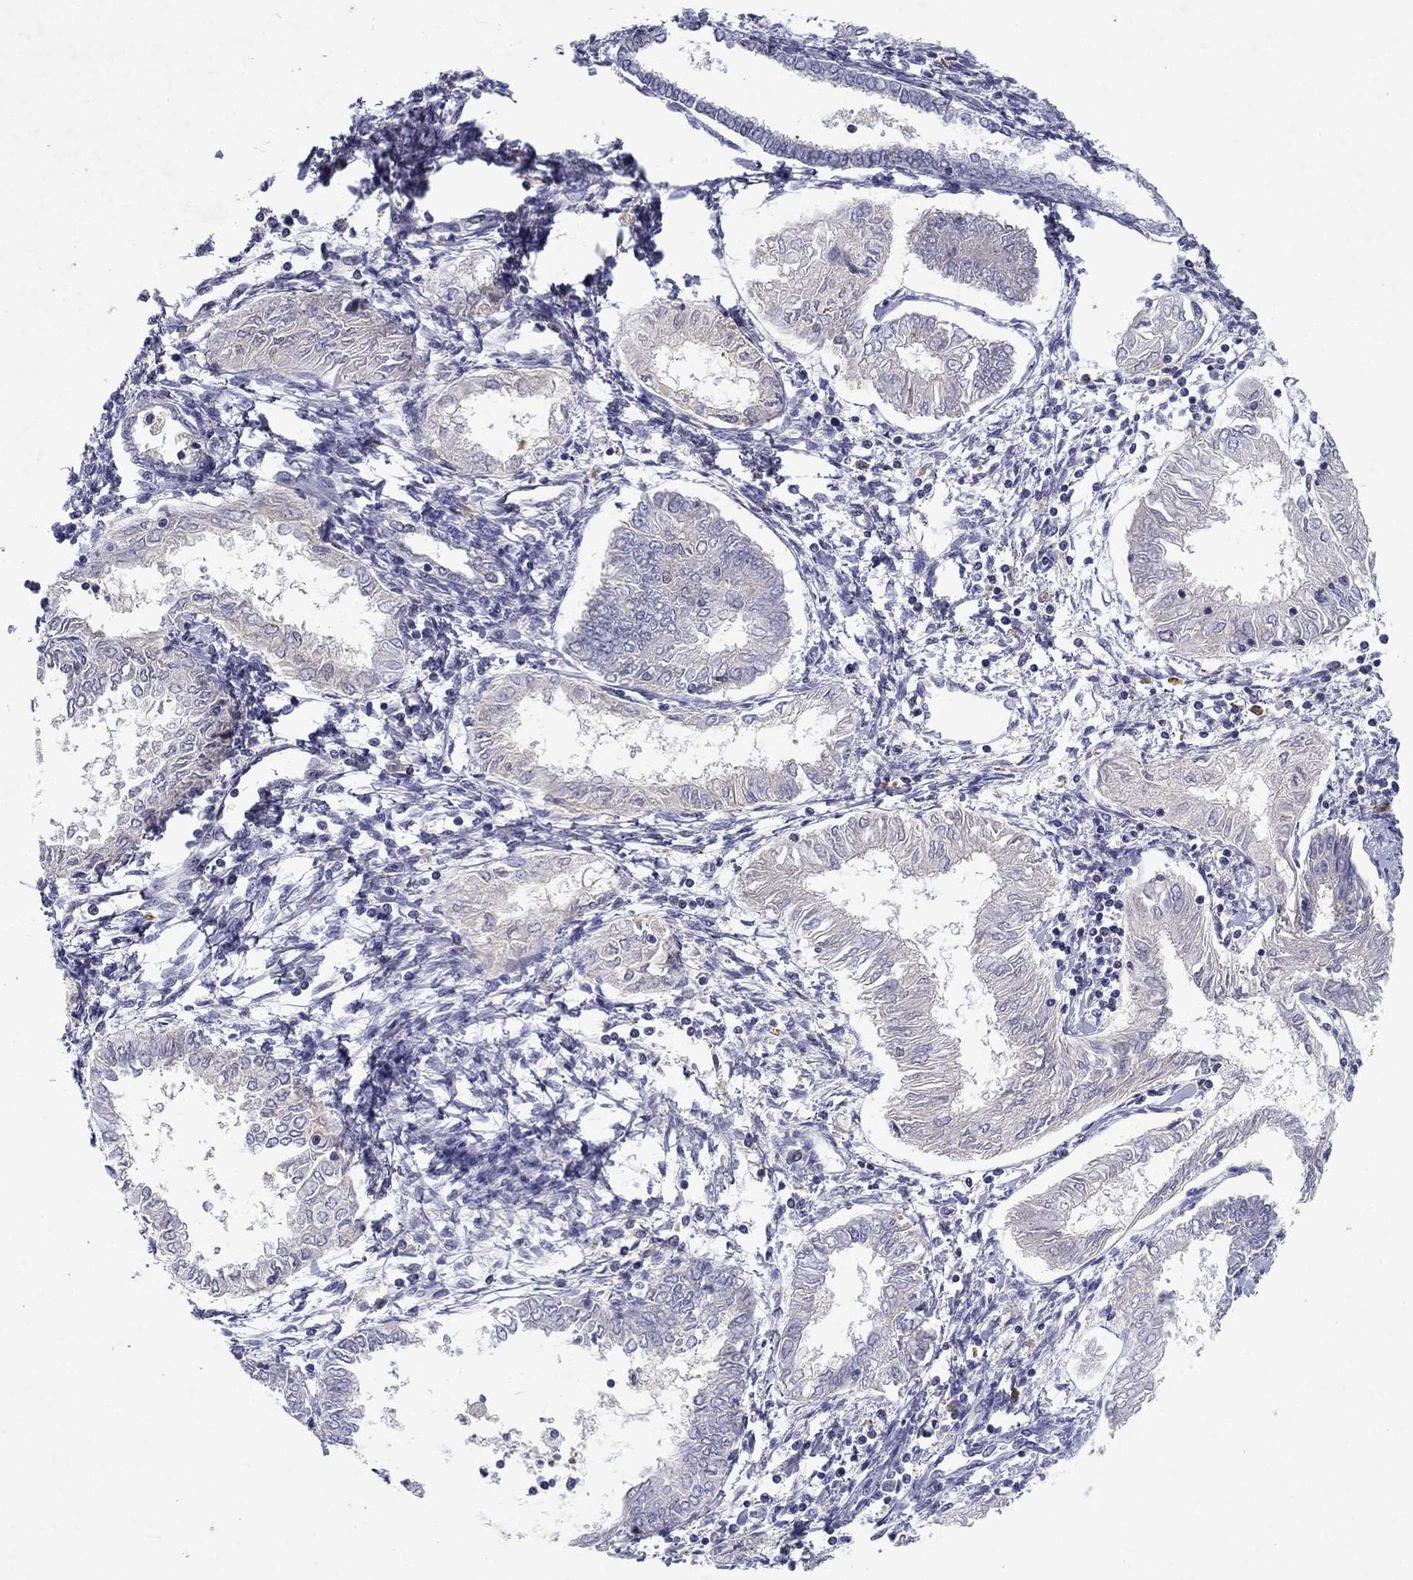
{"staining": {"intensity": "negative", "quantity": "none", "location": "none"}, "tissue": "endometrial cancer", "cell_type": "Tumor cells", "image_type": "cancer", "snomed": [{"axis": "morphology", "description": "Adenocarcinoma, NOS"}, {"axis": "topography", "description": "Endometrium"}], "caption": "Tumor cells show no significant staining in endometrial cancer (adenocarcinoma).", "gene": "CRTC1", "patient": {"sex": "female", "age": 68}}